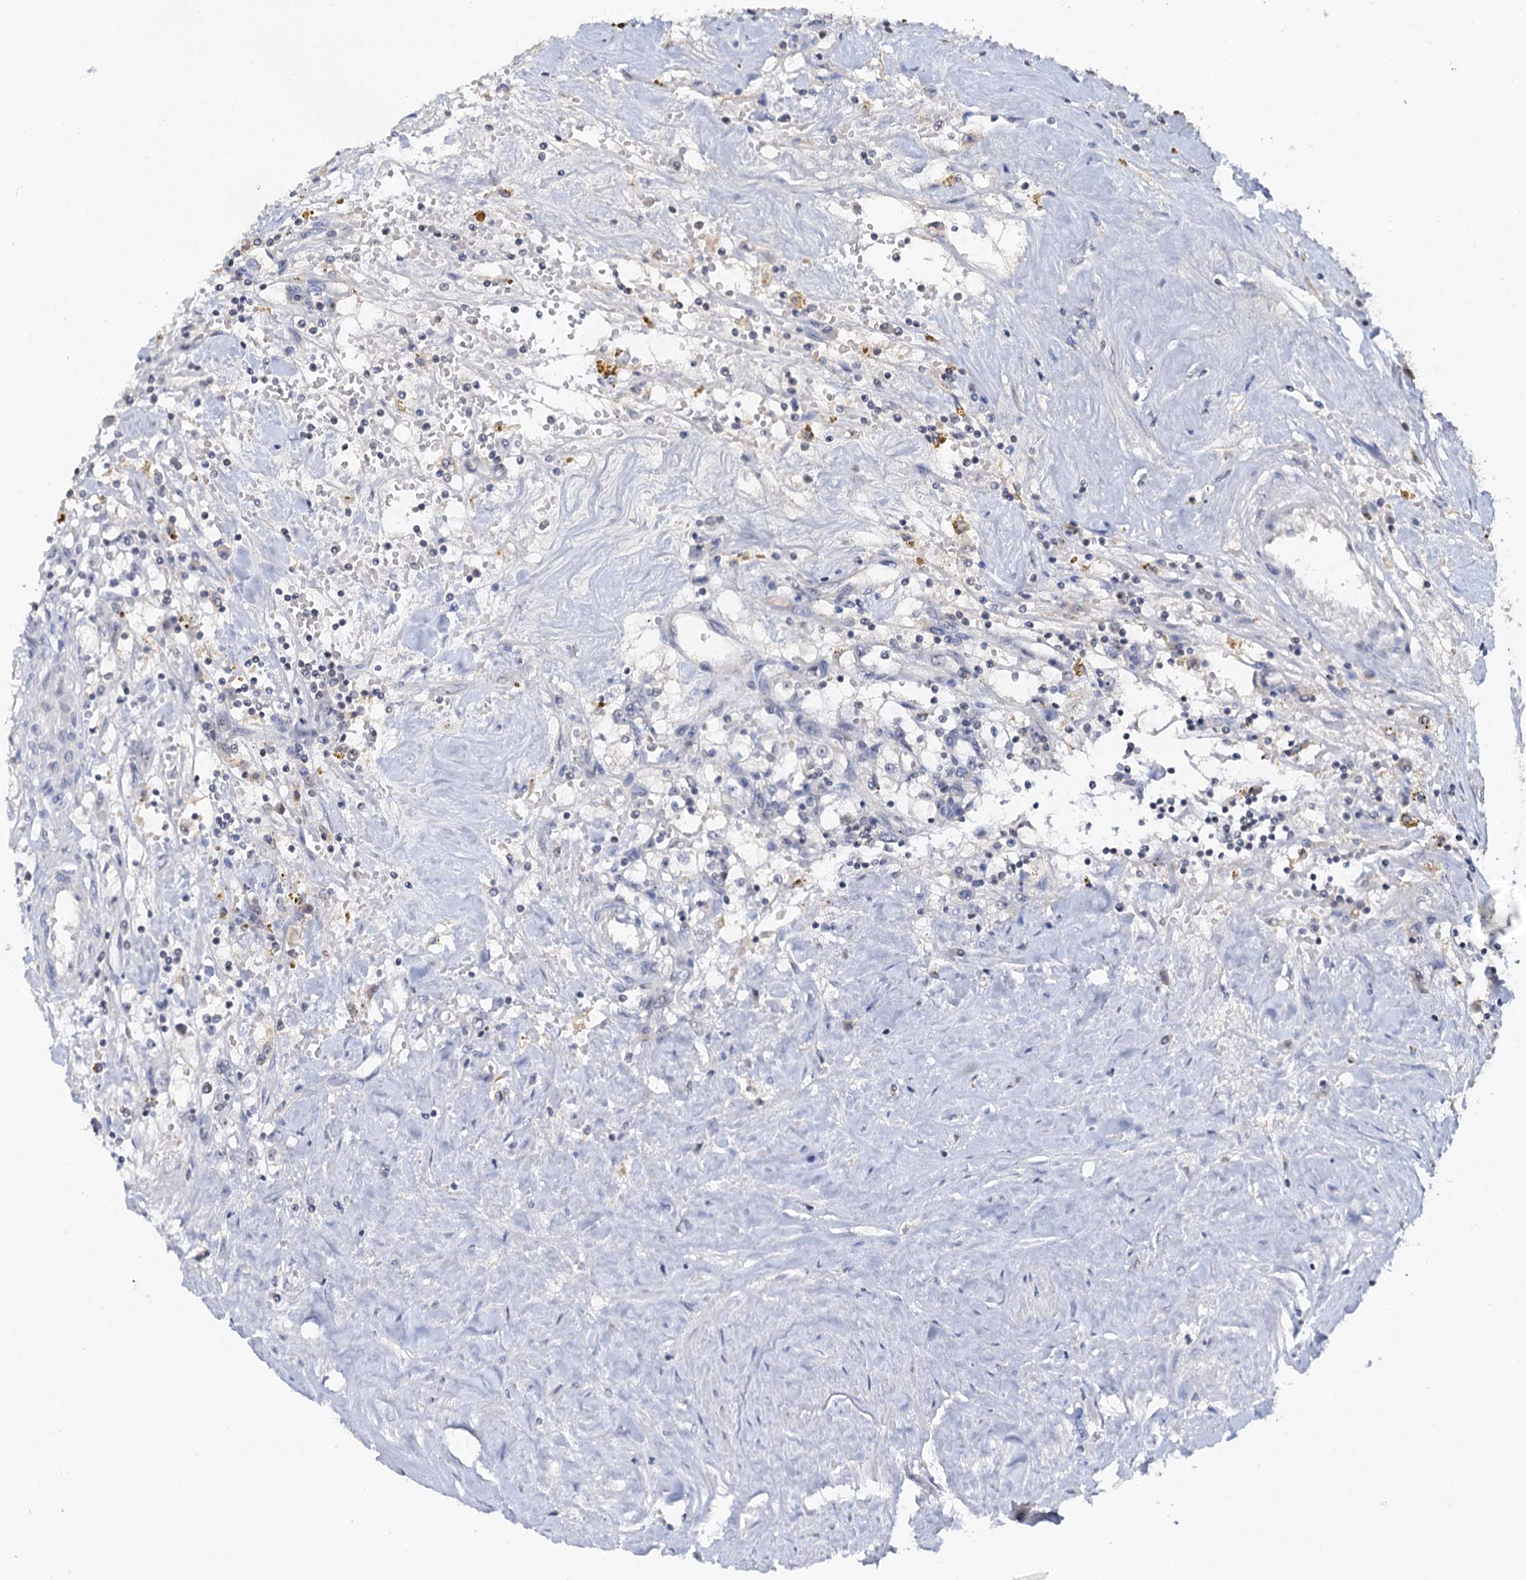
{"staining": {"intensity": "negative", "quantity": "none", "location": "none"}, "tissue": "renal cancer", "cell_type": "Tumor cells", "image_type": "cancer", "snomed": [{"axis": "morphology", "description": "Adenocarcinoma, NOS"}, {"axis": "topography", "description": "Kidney"}], "caption": "Protein analysis of renal adenocarcinoma exhibits no significant staining in tumor cells. (Stains: DAB (3,3'-diaminobenzidine) immunohistochemistry with hematoxylin counter stain, Microscopy: brightfield microscopy at high magnification).", "gene": "NOP2", "patient": {"sex": "male", "age": 56}}